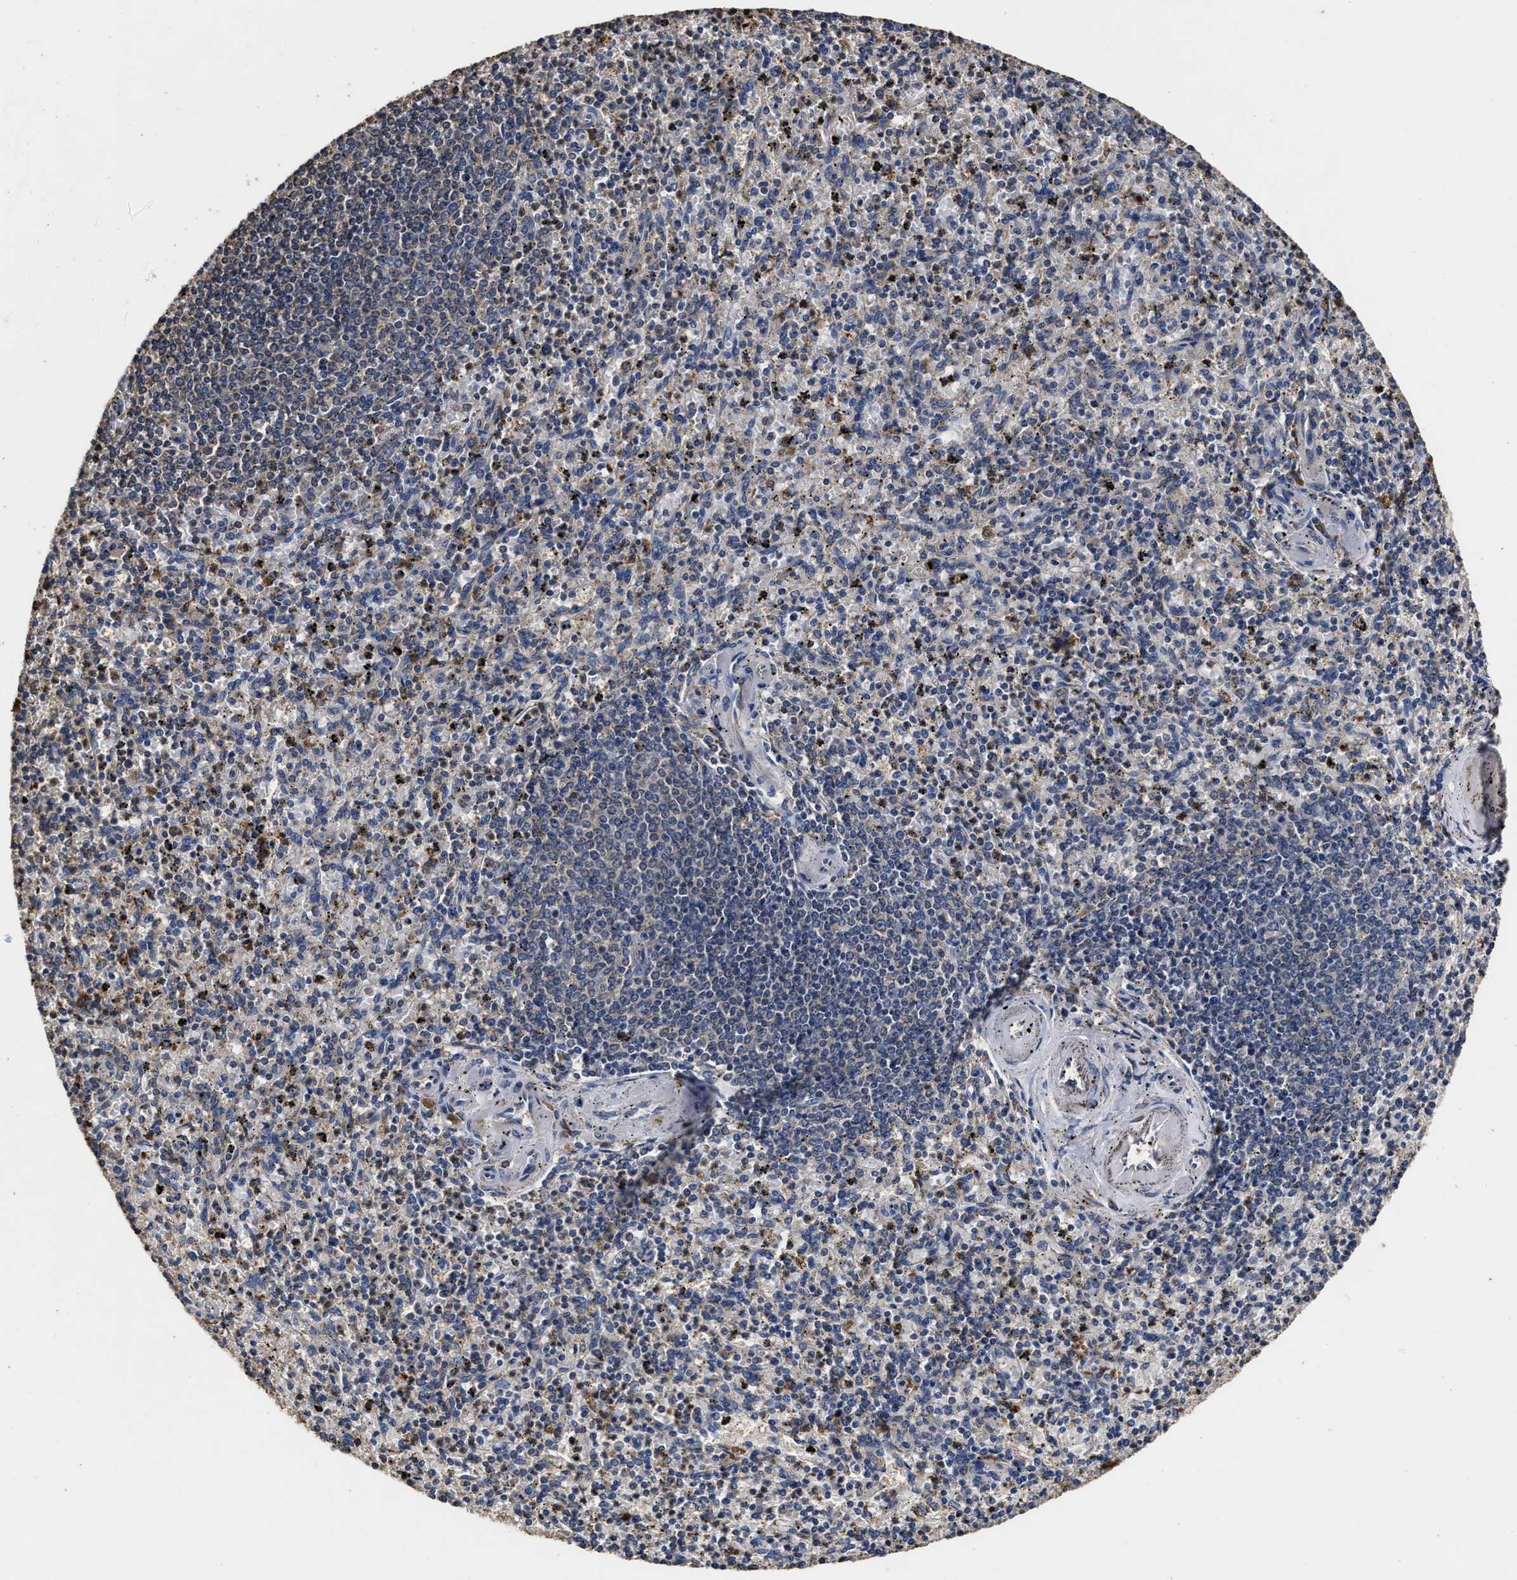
{"staining": {"intensity": "negative", "quantity": "none", "location": "none"}, "tissue": "spleen", "cell_type": "Cells in red pulp", "image_type": "normal", "snomed": [{"axis": "morphology", "description": "Normal tissue, NOS"}, {"axis": "topography", "description": "Spleen"}], "caption": "Immunohistochemistry (IHC) of unremarkable spleen shows no staining in cells in red pulp. Nuclei are stained in blue.", "gene": "PPM1K", "patient": {"sex": "male", "age": 72}}